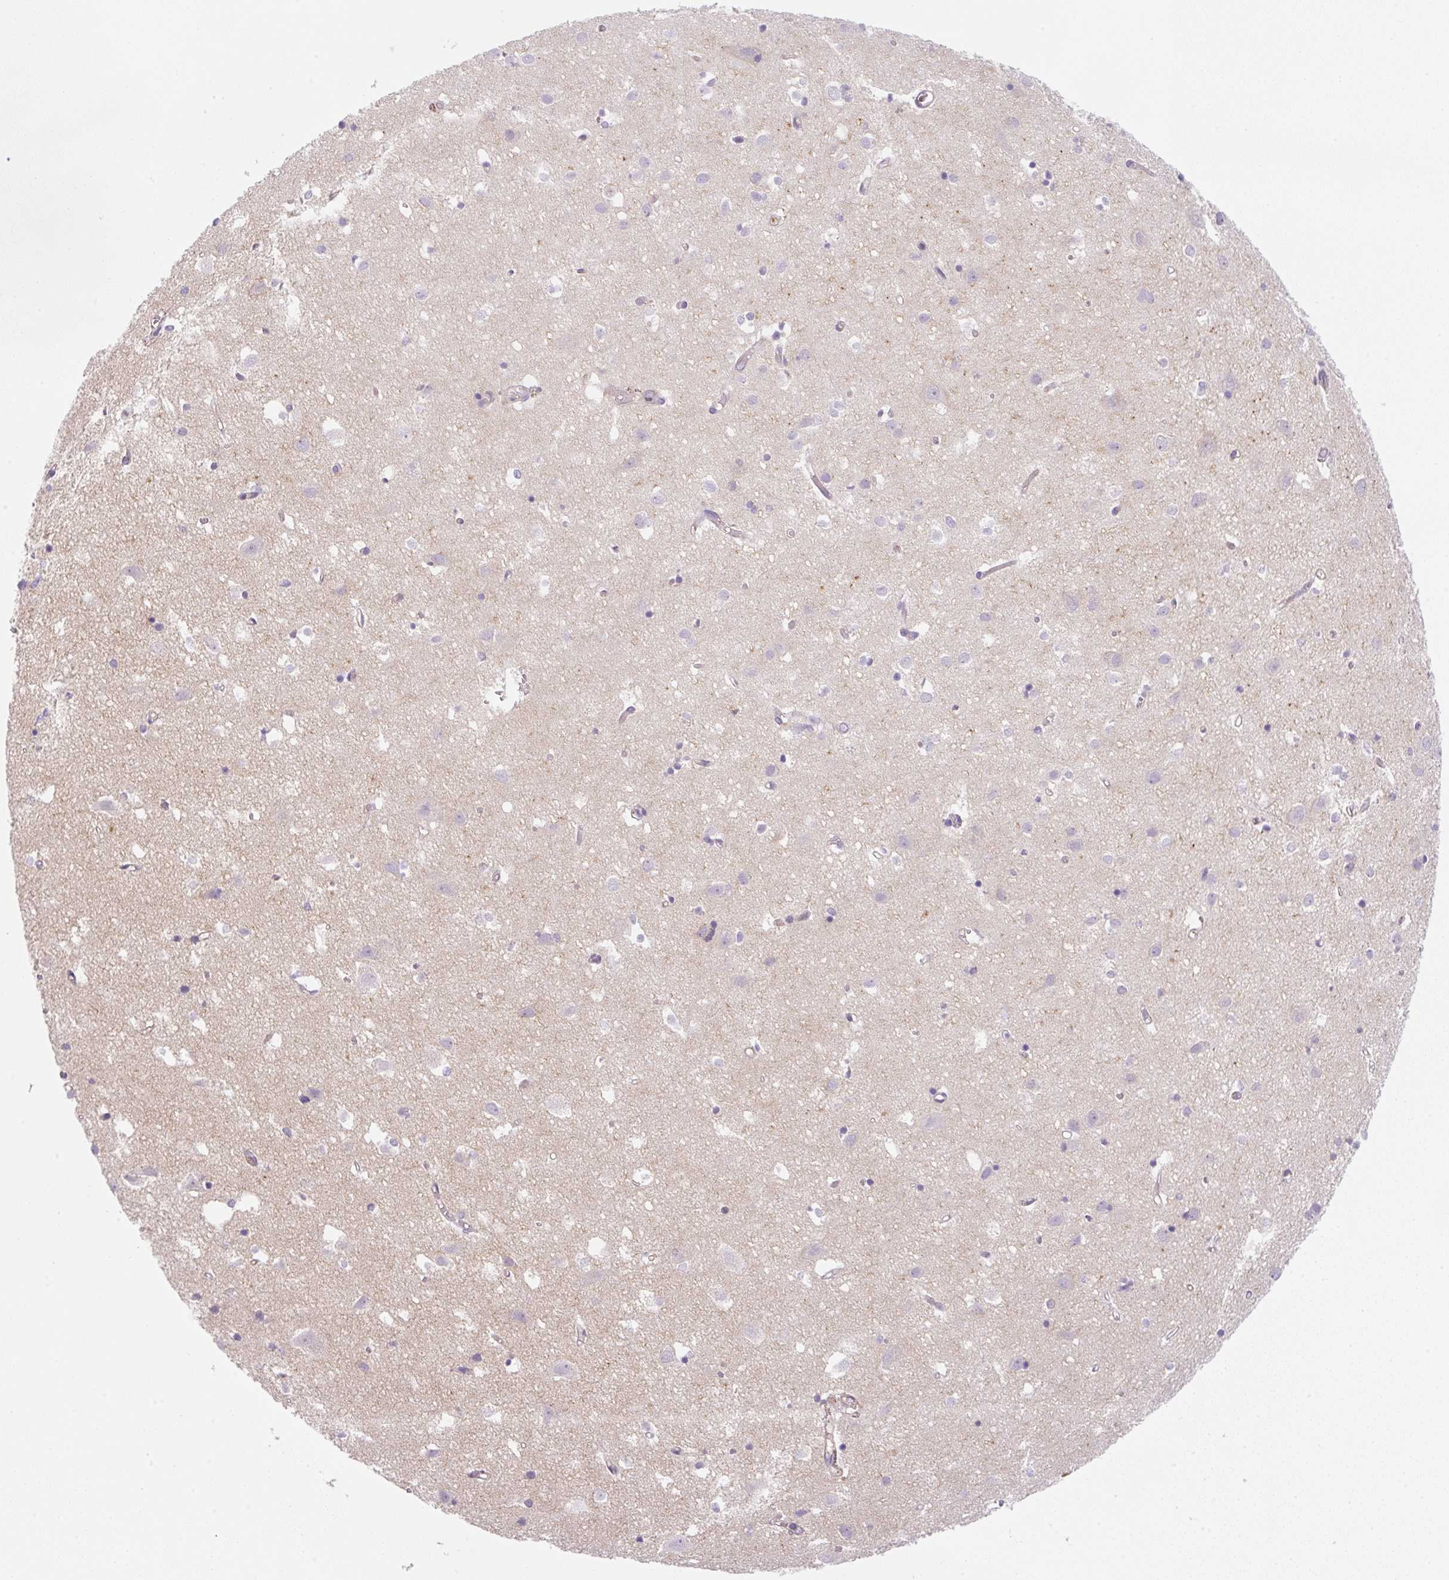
{"staining": {"intensity": "weak", "quantity": "25%-75%", "location": "cytoplasmic/membranous"}, "tissue": "cerebral cortex", "cell_type": "Endothelial cells", "image_type": "normal", "snomed": [{"axis": "morphology", "description": "Normal tissue, NOS"}, {"axis": "topography", "description": "Cerebral cortex"}], "caption": "Weak cytoplasmic/membranous staining is appreciated in about 25%-75% of endothelial cells in benign cerebral cortex.", "gene": "OMA1", "patient": {"sex": "male", "age": 70}}